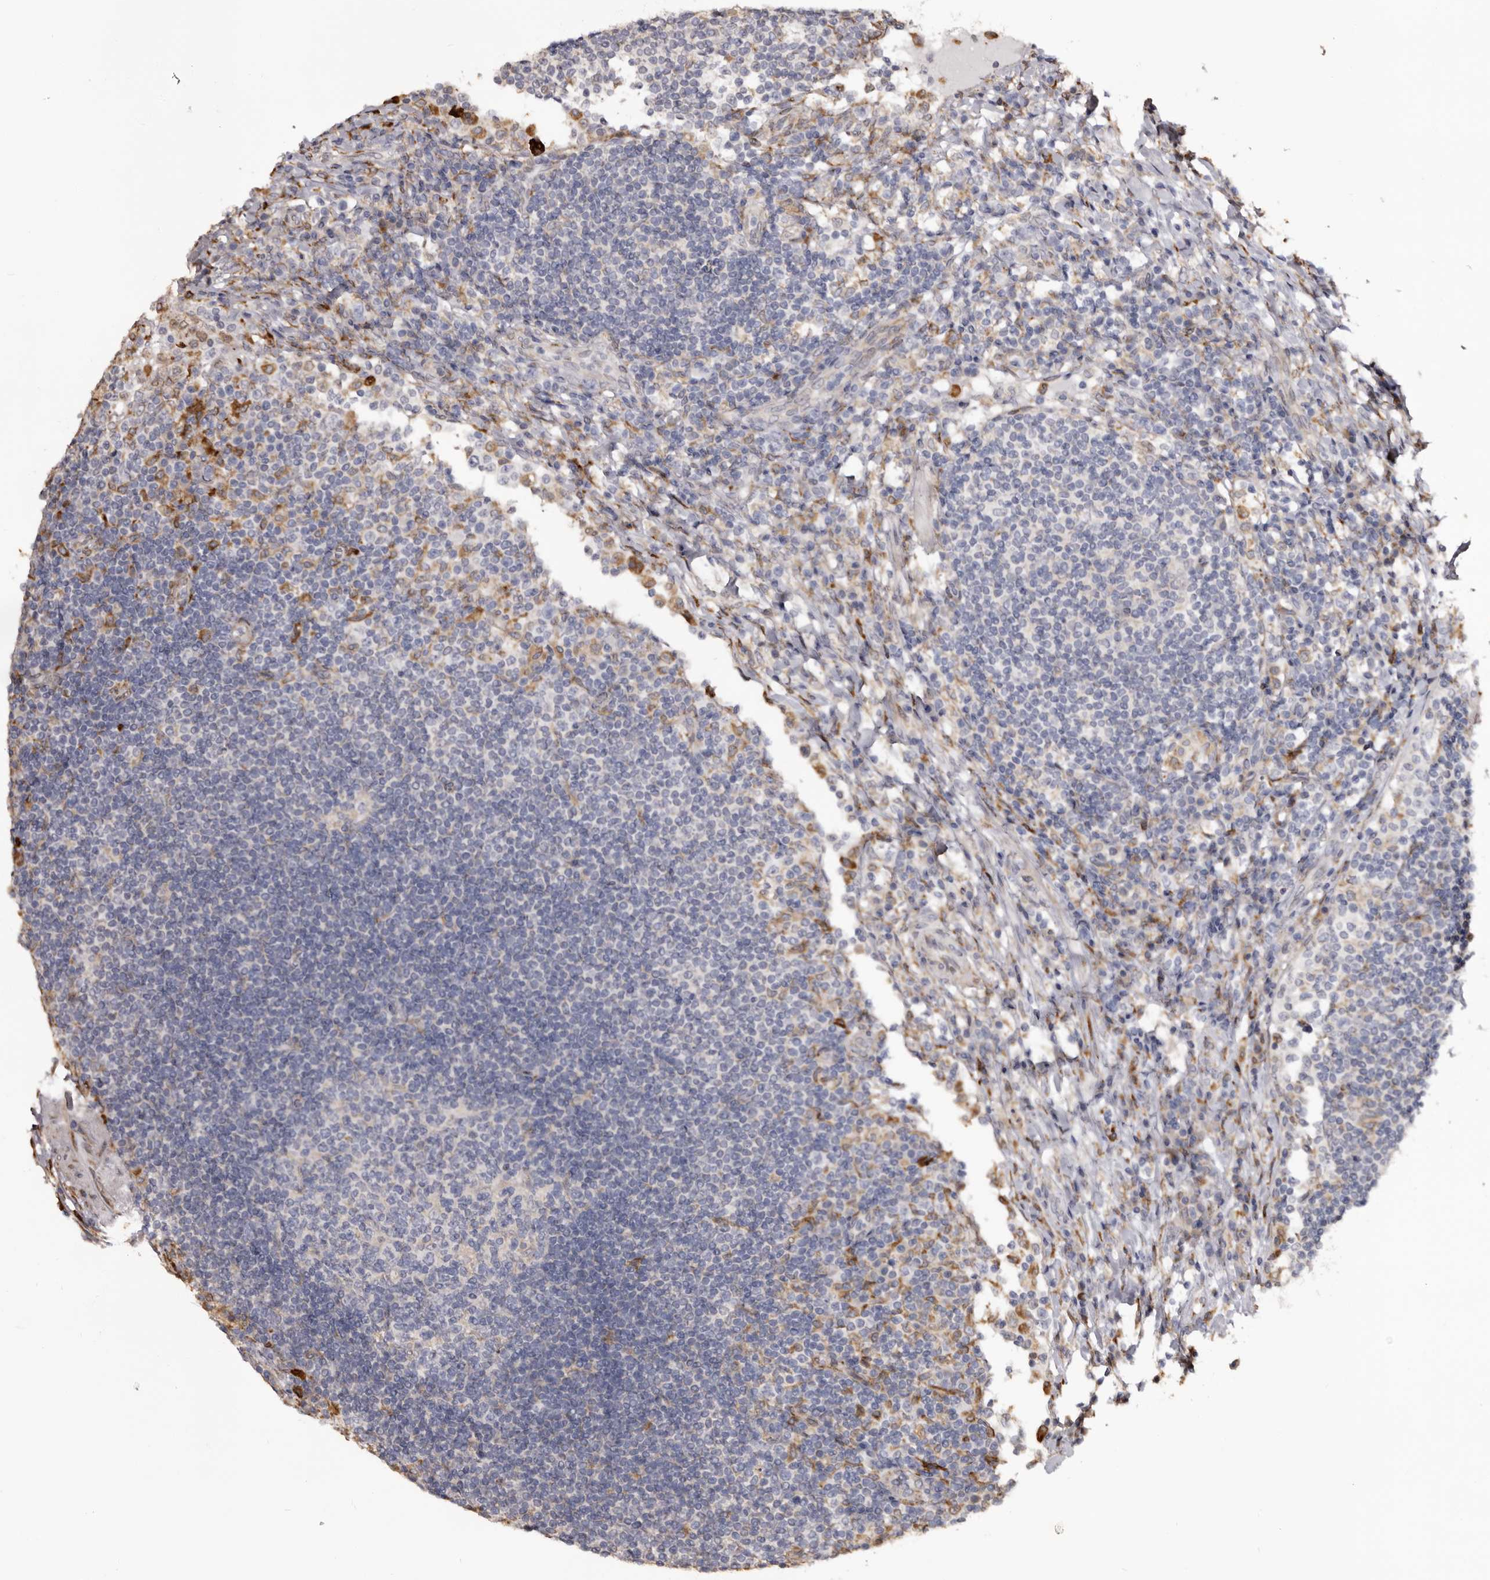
{"staining": {"intensity": "negative", "quantity": "none", "location": "none"}, "tissue": "lymph node", "cell_type": "Germinal center cells", "image_type": "normal", "snomed": [{"axis": "morphology", "description": "Normal tissue, NOS"}, {"axis": "topography", "description": "Lymph node"}], "caption": "High power microscopy histopathology image of an immunohistochemistry (IHC) micrograph of benign lymph node, revealing no significant positivity in germinal center cells.", "gene": "PIGX", "patient": {"sex": "female", "age": 53}}